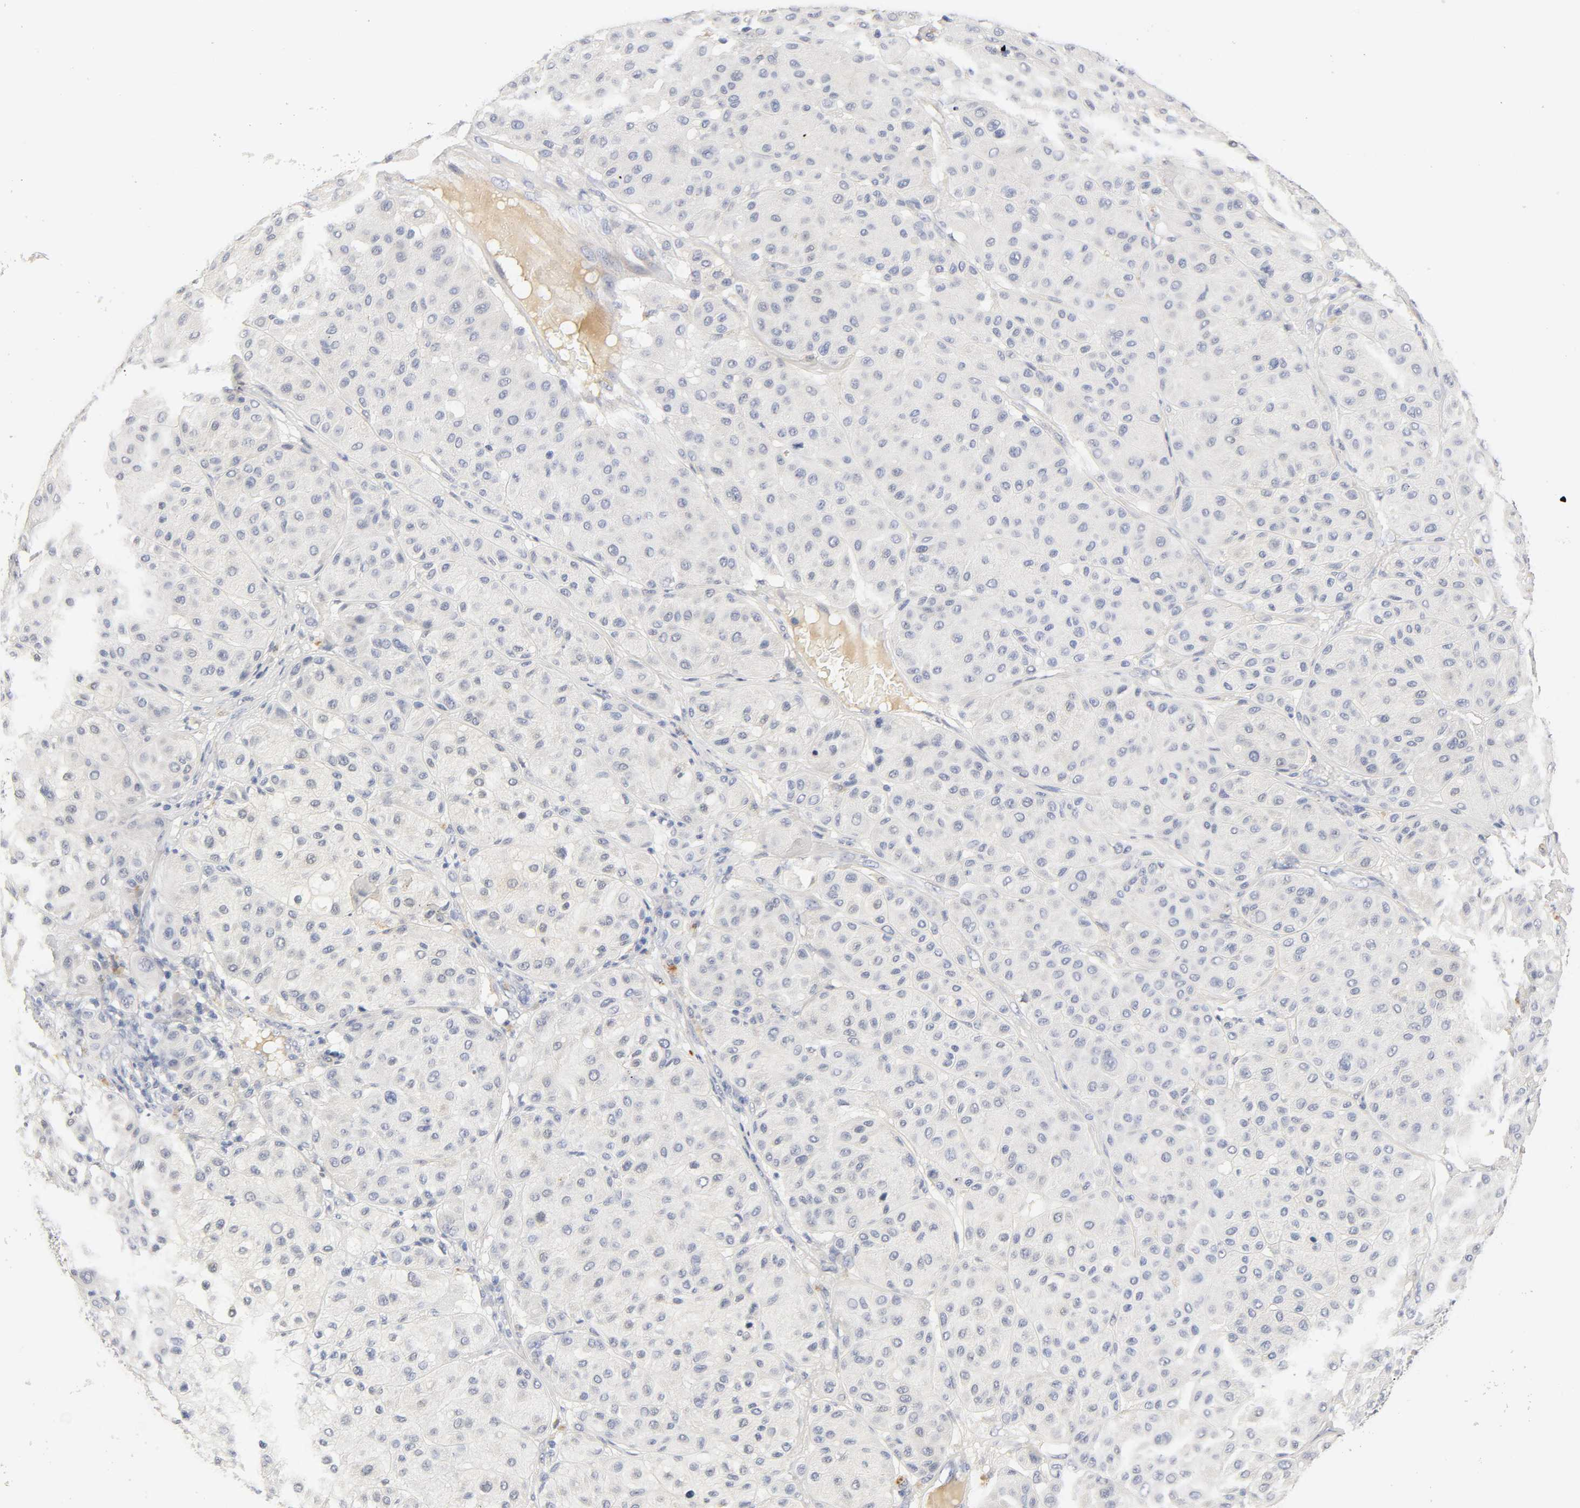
{"staining": {"intensity": "negative", "quantity": "none", "location": "none"}, "tissue": "melanoma", "cell_type": "Tumor cells", "image_type": "cancer", "snomed": [{"axis": "morphology", "description": "Normal tissue, NOS"}, {"axis": "morphology", "description": "Malignant melanoma, Metastatic site"}, {"axis": "topography", "description": "Skin"}], "caption": "Melanoma was stained to show a protein in brown. There is no significant positivity in tumor cells.", "gene": "OVOL1", "patient": {"sex": "male", "age": 41}}